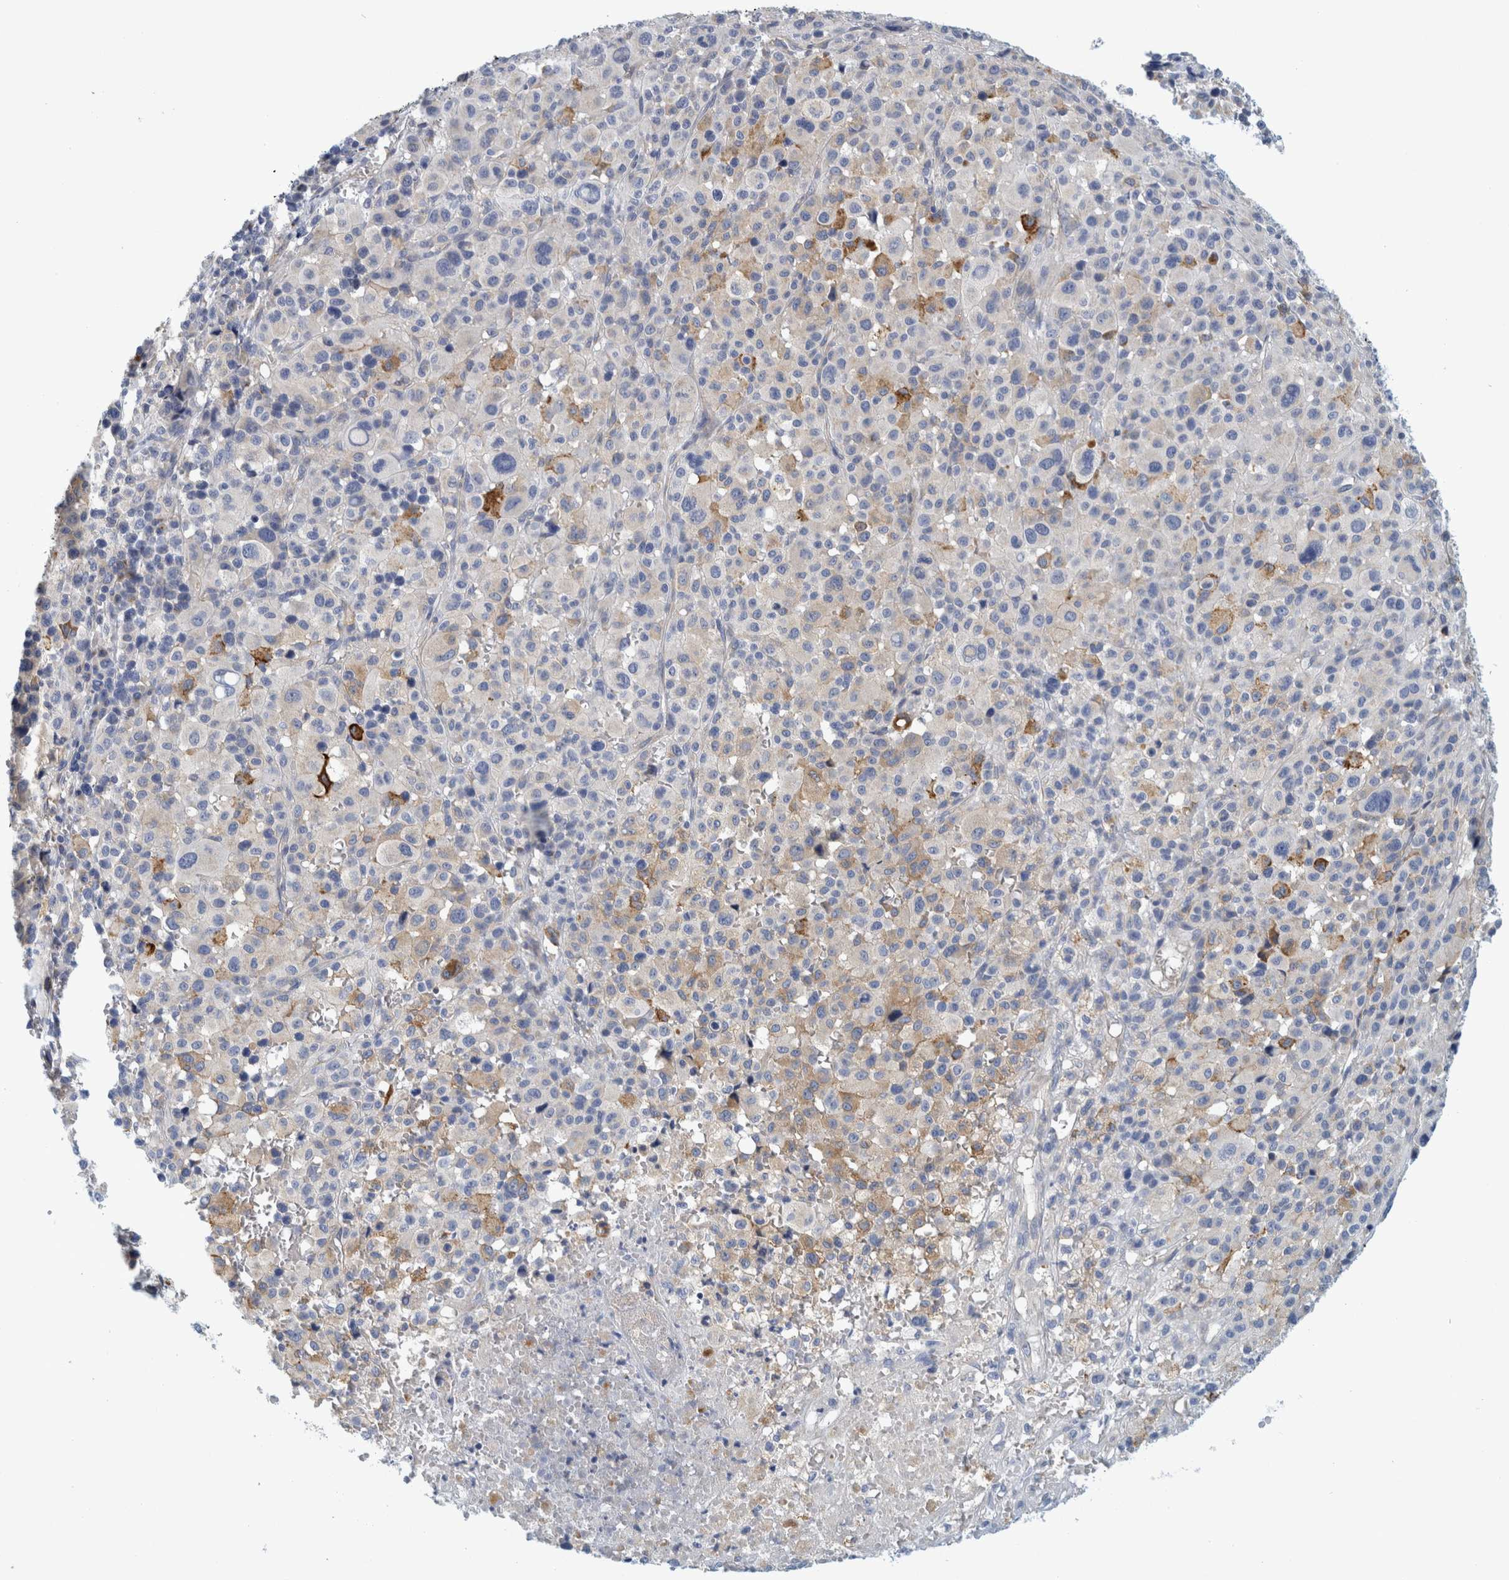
{"staining": {"intensity": "weak", "quantity": "<25%", "location": "cytoplasmic/membranous"}, "tissue": "melanoma", "cell_type": "Tumor cells", "image_type": "cancer", "snomed": [{"axis": "morphology", "description": "Malignant melanoma, Metastatic site"}, {"axis": "topography", "description": "Skin"}], "caption": "Human melanoma stained for a protein using IHC demonstrates no staining in tumor cells.", "gene": "ZNF324B", "patient": {"sex": "female", "age": 74}}